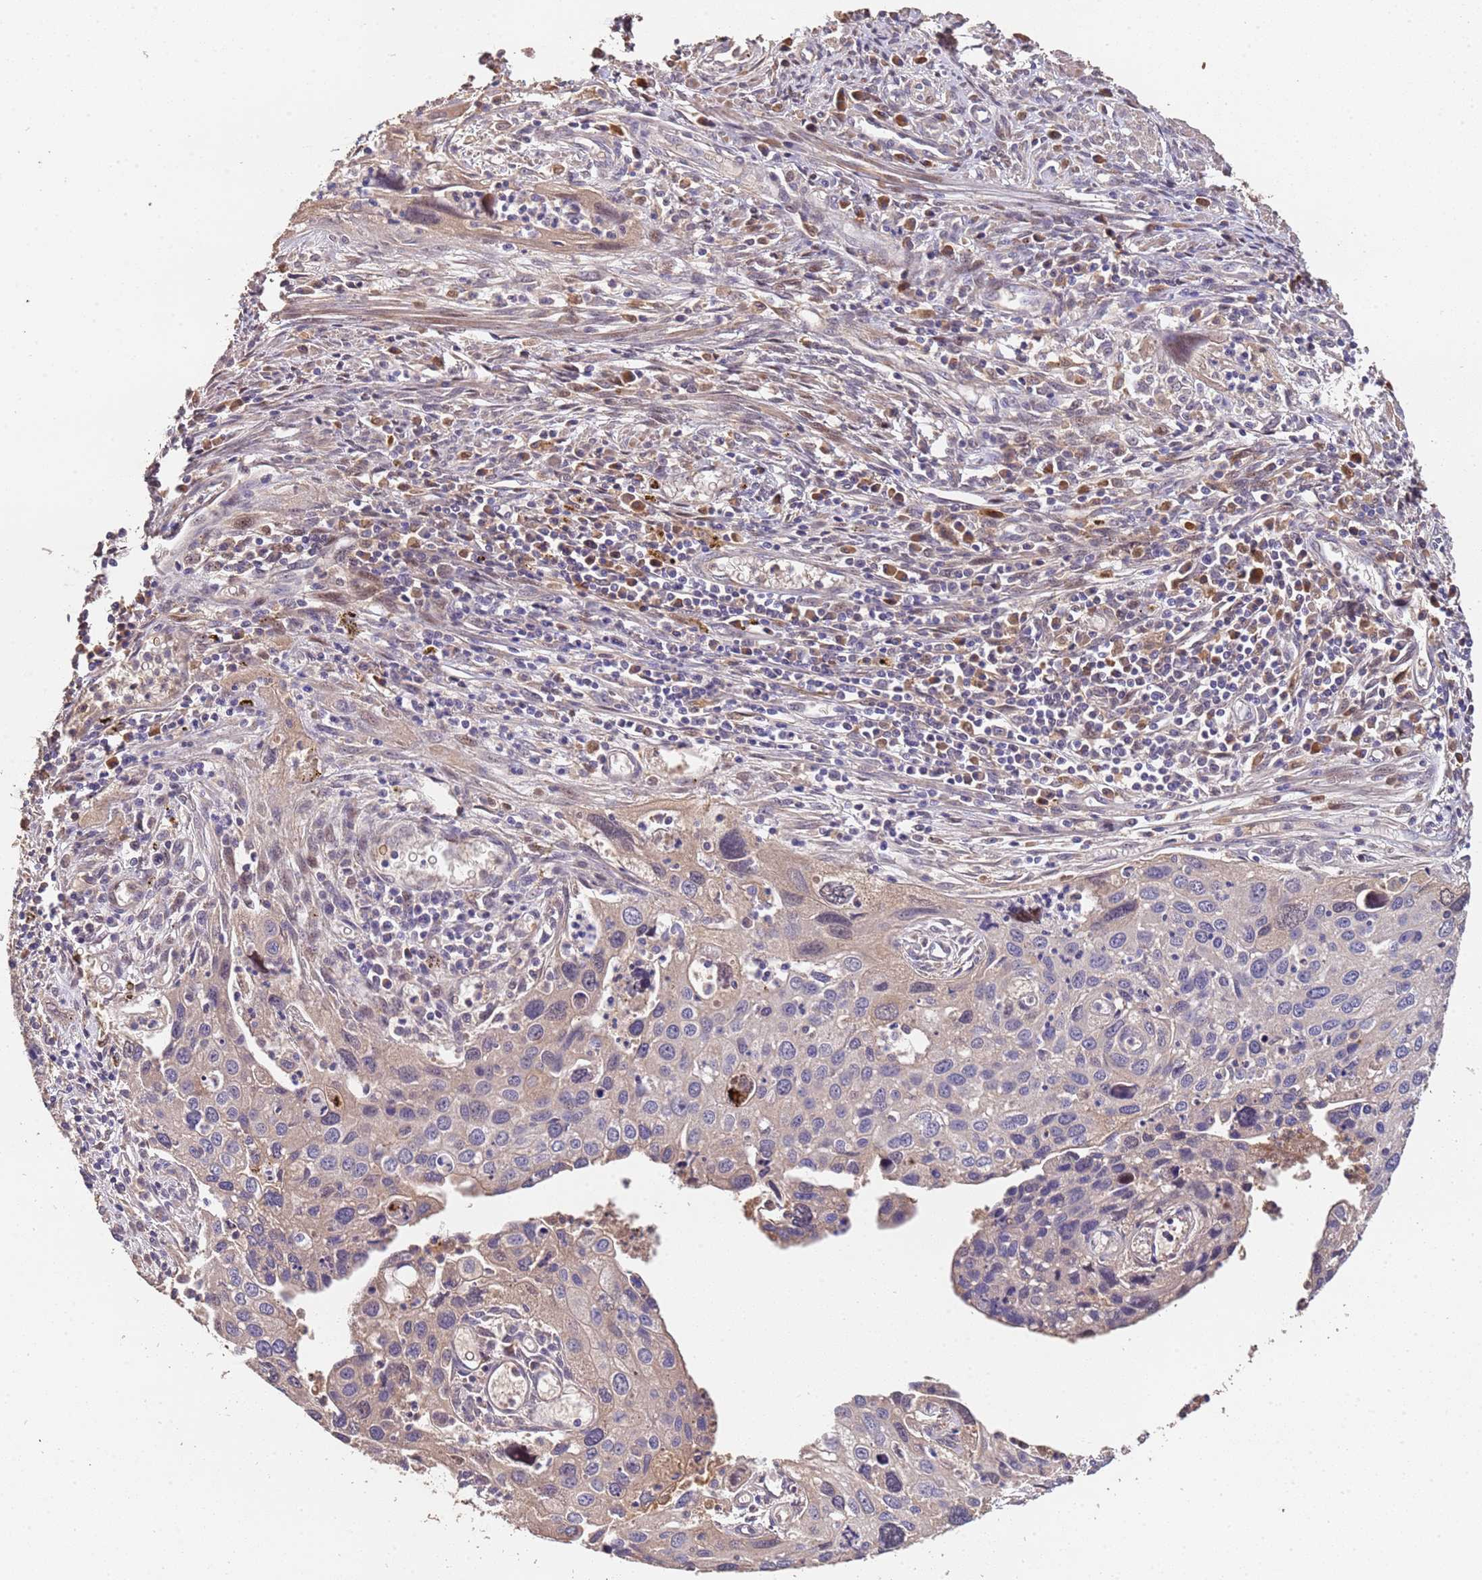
{"staining": {"intensity": "negative", "quantity": "none", "location": "none"}, "tissue": "cervical cancer", "cell_type": "Tumor cells", "image_type": "cancer", "snomed": [{"axis": "morphology", "description": "Squamous cell carcinoma, NOS"}, {"axis": "topography", "description": "Cervix"}], "caption": "Immunohistochemistry (IHC) of cervical cancer (squamous cell carcinoma) reveals no staining in tumor cells.", "gene": "CCDC184", "patient": {"sex": "female", "age": 55}}